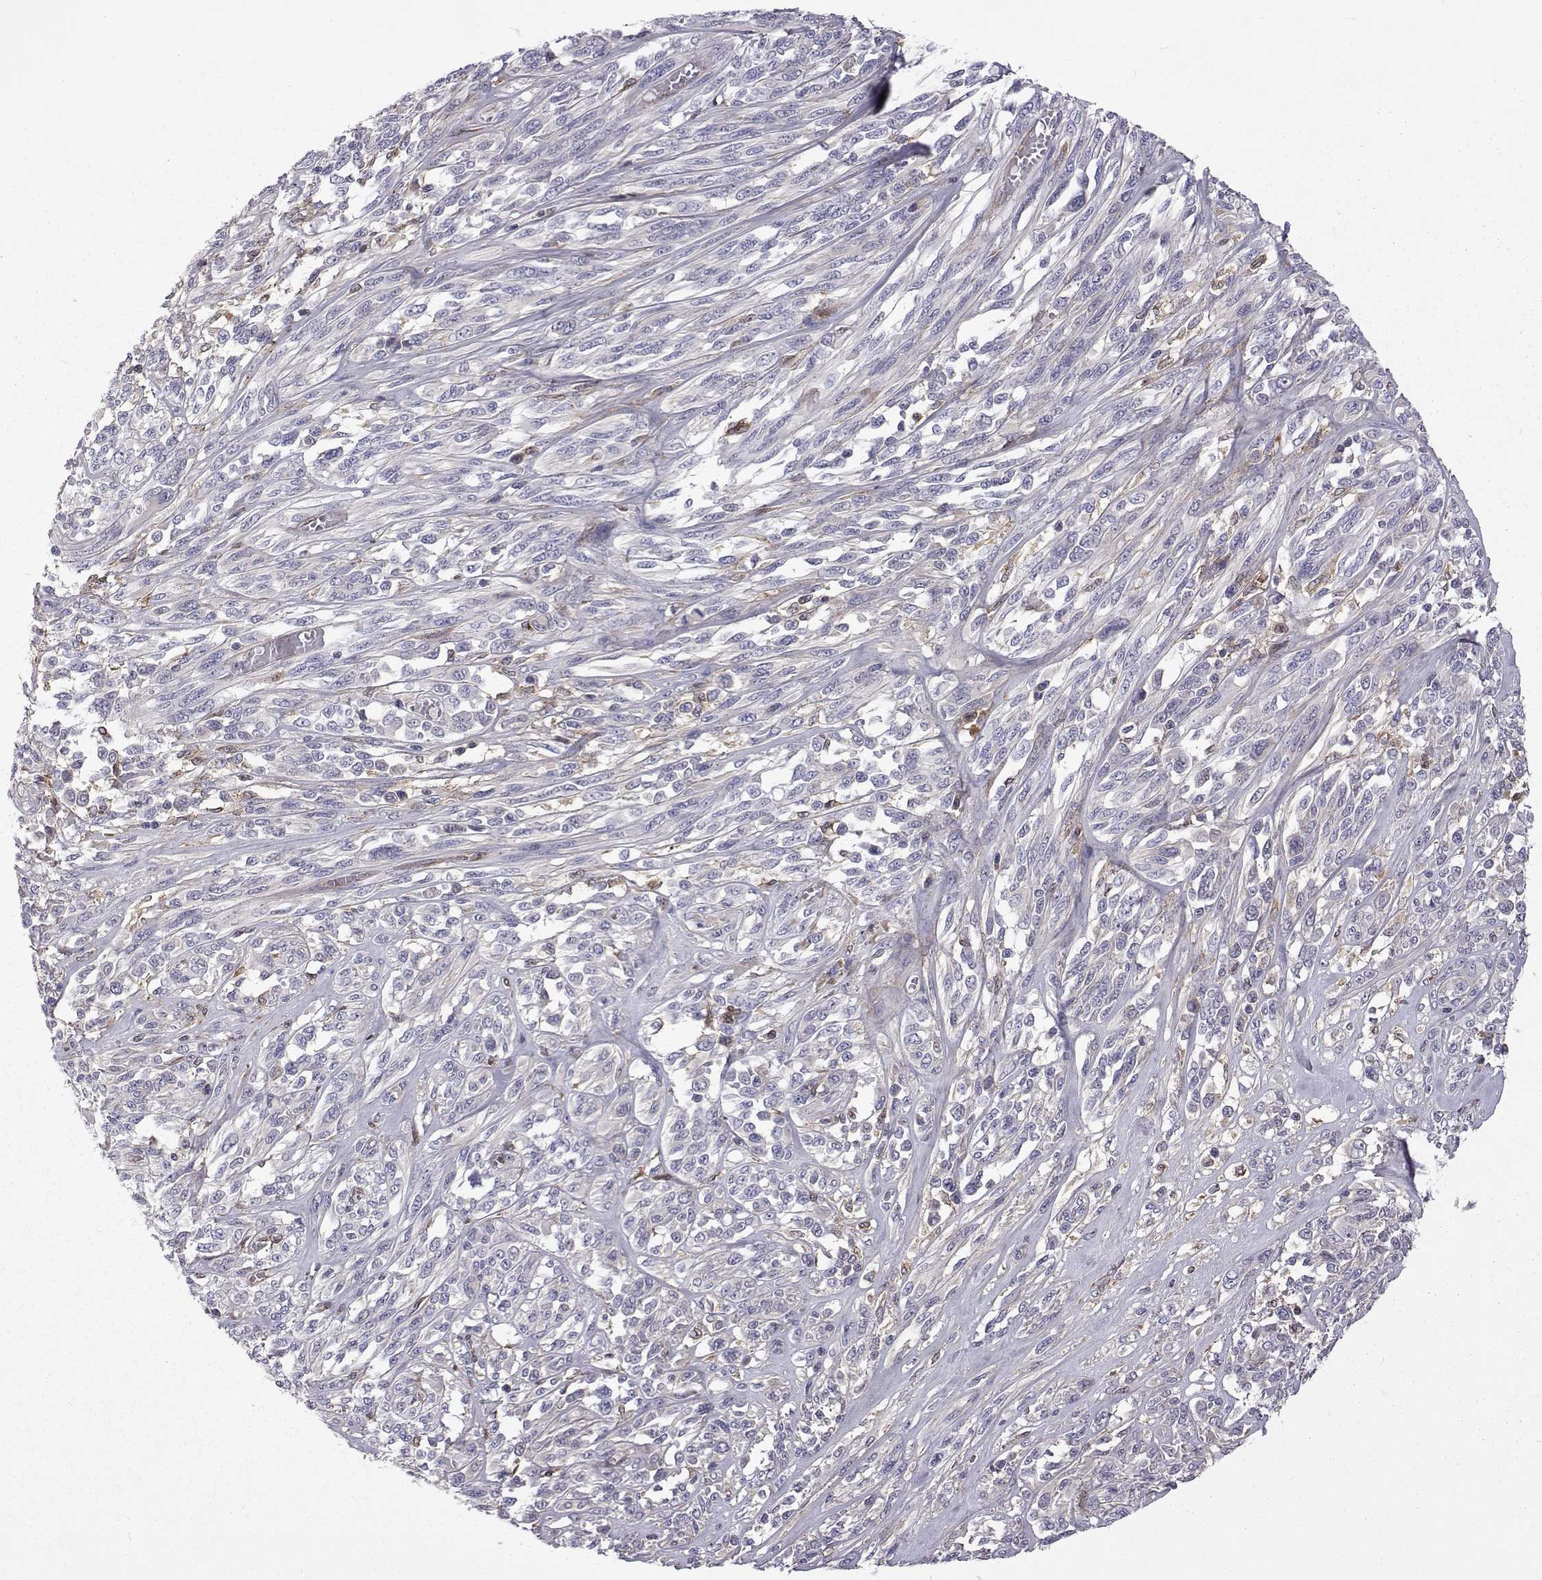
{"staining": {"intensity": "negative", "quantity": "none", "location": "none"}, "tissue": "melanoma", "cell_type": "Tumor cells", "image_type": "cancer", "snomed": [{"axis": "morphology", "description": "Malignant melanoma, NOS"}, {"axis": "topography", "description": "Skin"}], "caption": "Immunohistochemical staining of human melanoma exhibits no significant positivity in tumor cells.", "gene": "TCF15", "patient": {"sex": "female", "age": 91}}